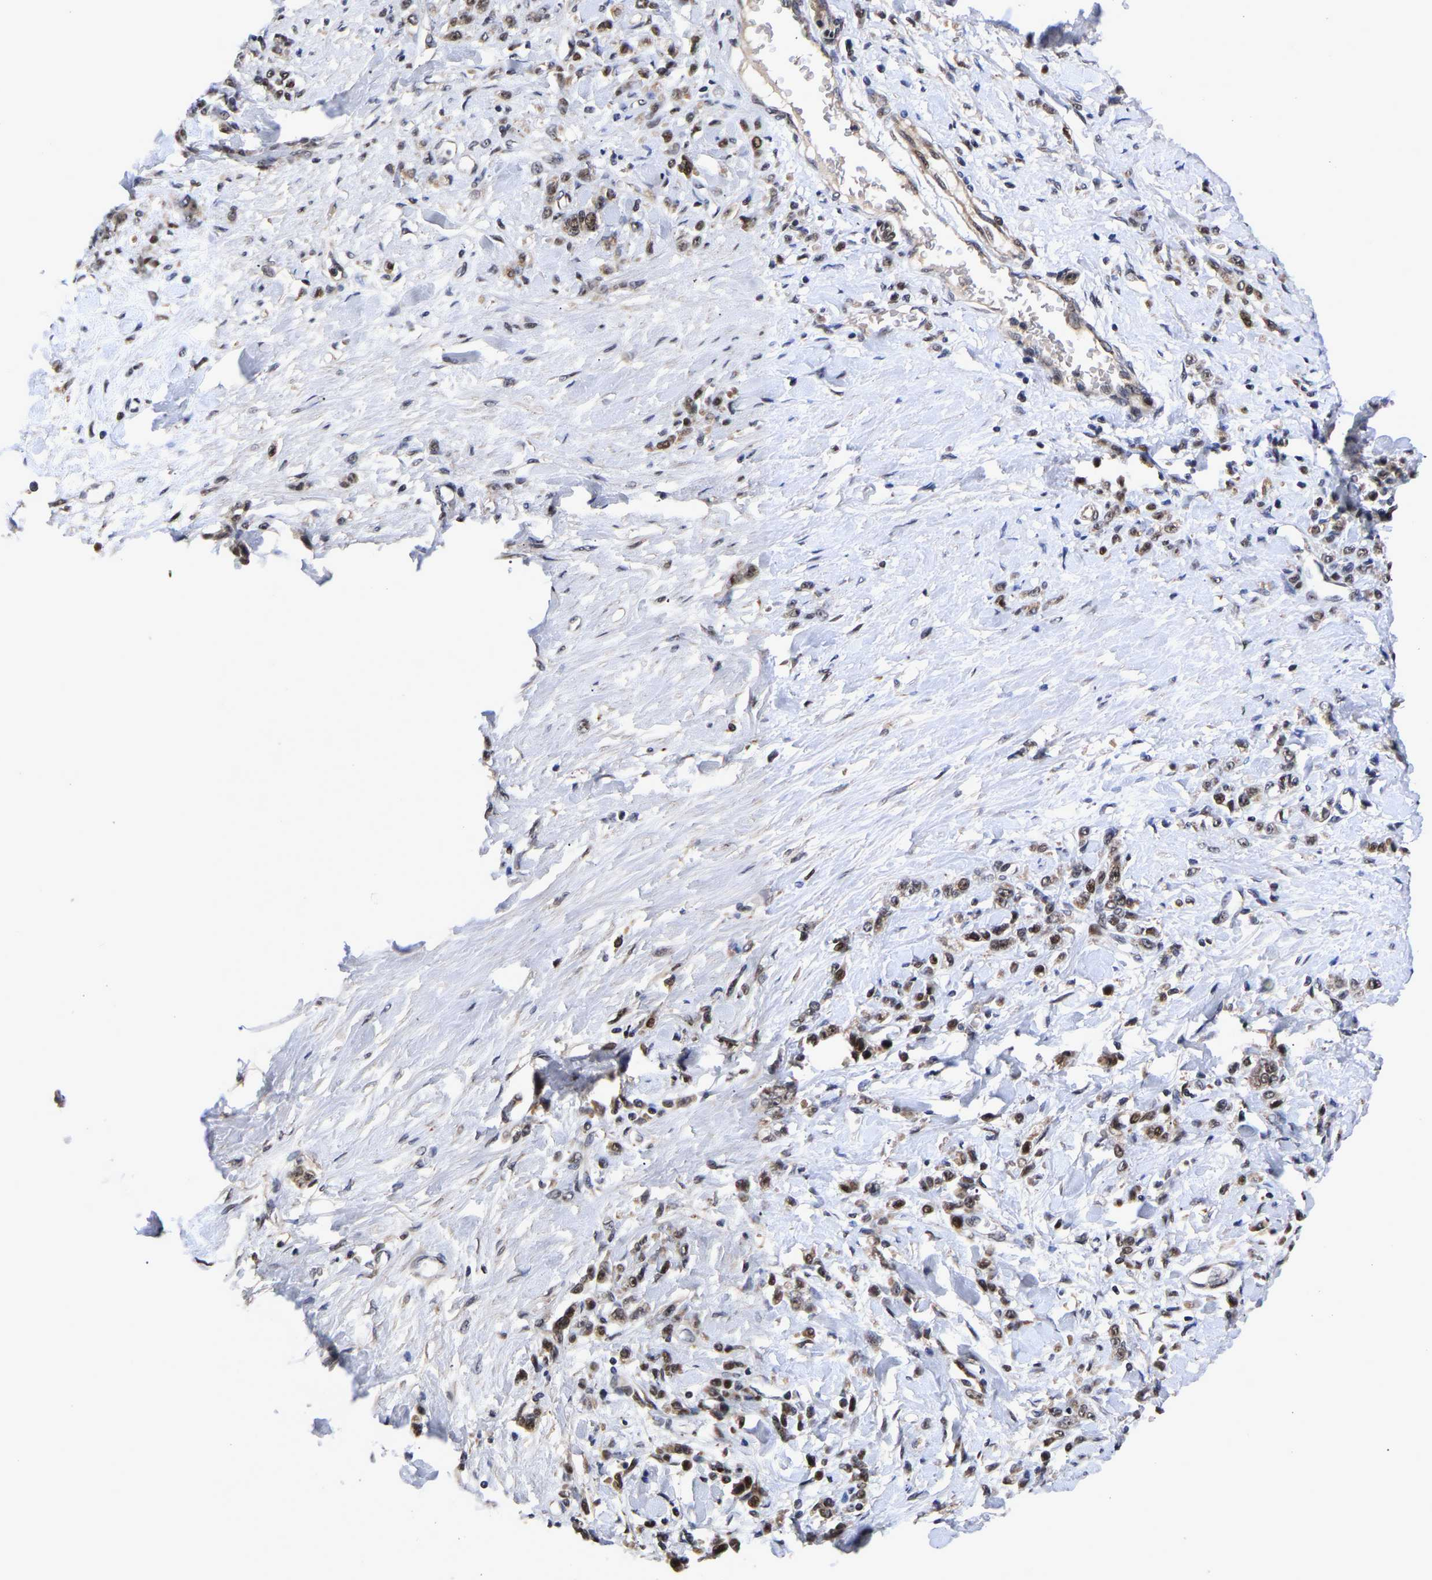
{"staining": {"intensity": "moderate", "quantity": ">75%", "location": "nuclear"}, "tissue": "stomach cancer", "cell_type": "Tumor cells", "image_type": "cancer", "snomed": [{"axis": "morphology", "description": "Normal tissue, NOS"}, {"axis": "morphology", "description": "Adenocarcinoma, NOS"}, {"axis": "topography", "description": "Stomach"}], "caption": "Stomach cancer (adenocarcinoma) stained with IHC demonstrates moderate nuclear positivity in approximately >75% of tumor cells.", "gene": "JUNB", "patient": {"sex": "male", "age": 82}}